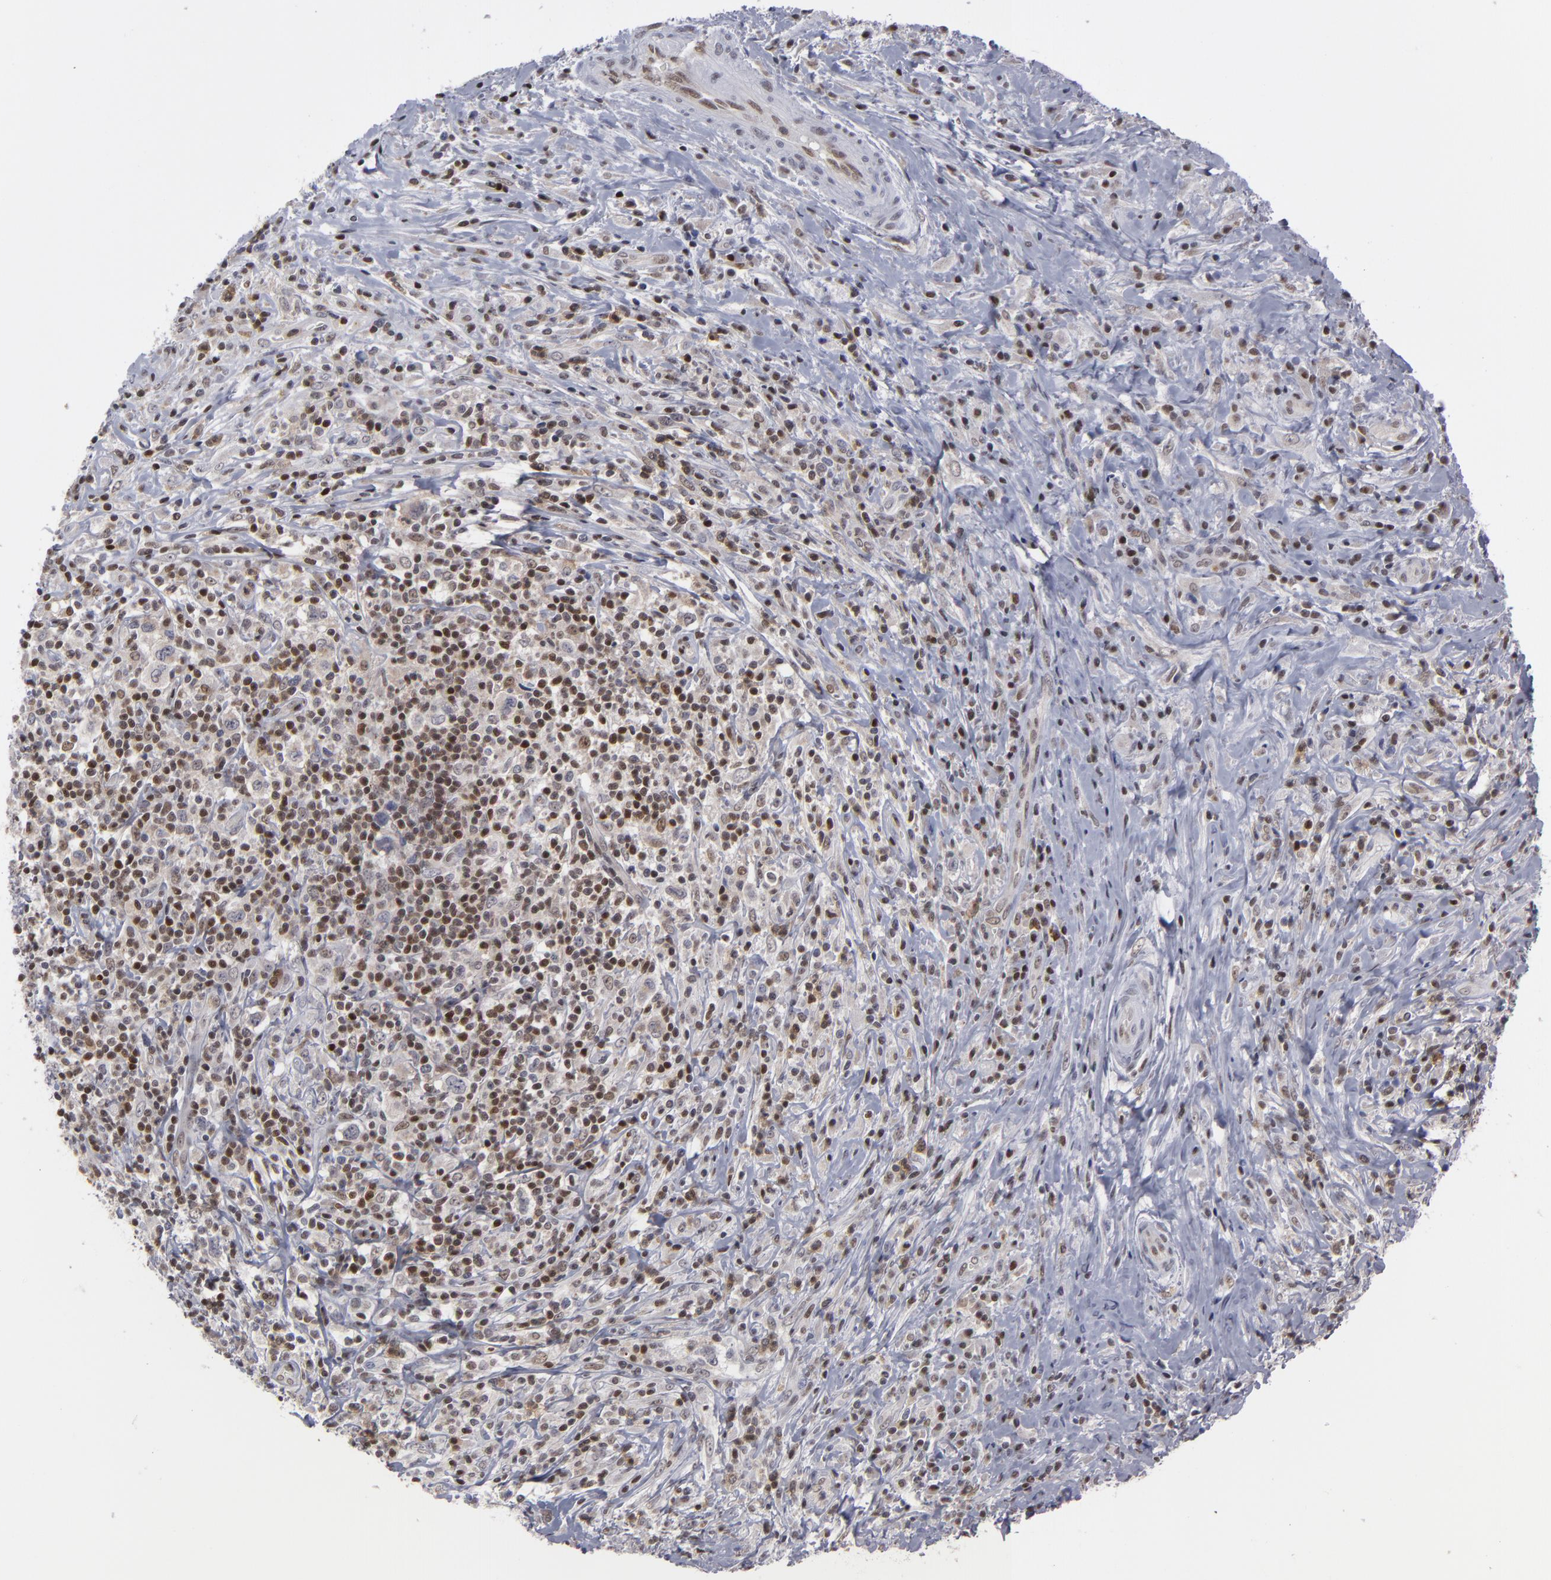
{"staining": {"intensity": "moderate", "quantity": "25%-75%", "location": "cytoplasmic/membranous,nuclear"}, "tissue": "lymphoma", "cell_type": "Tumor cells", "image_type": "cancer", "snomed": [{"axis": "morphology", "description": "Hodgkin's disease, NOS"}, {"axis": "topography", "description": "Lymph node"}], "caption": "Tumor cells display medium levels of moderate cytoplasmic/membranous and nuclear staining in approximately 25%-75% of cells in human Hodgkin's disease.", "gene": "GSR", "patient": {"sex": "female", "age": 25}}